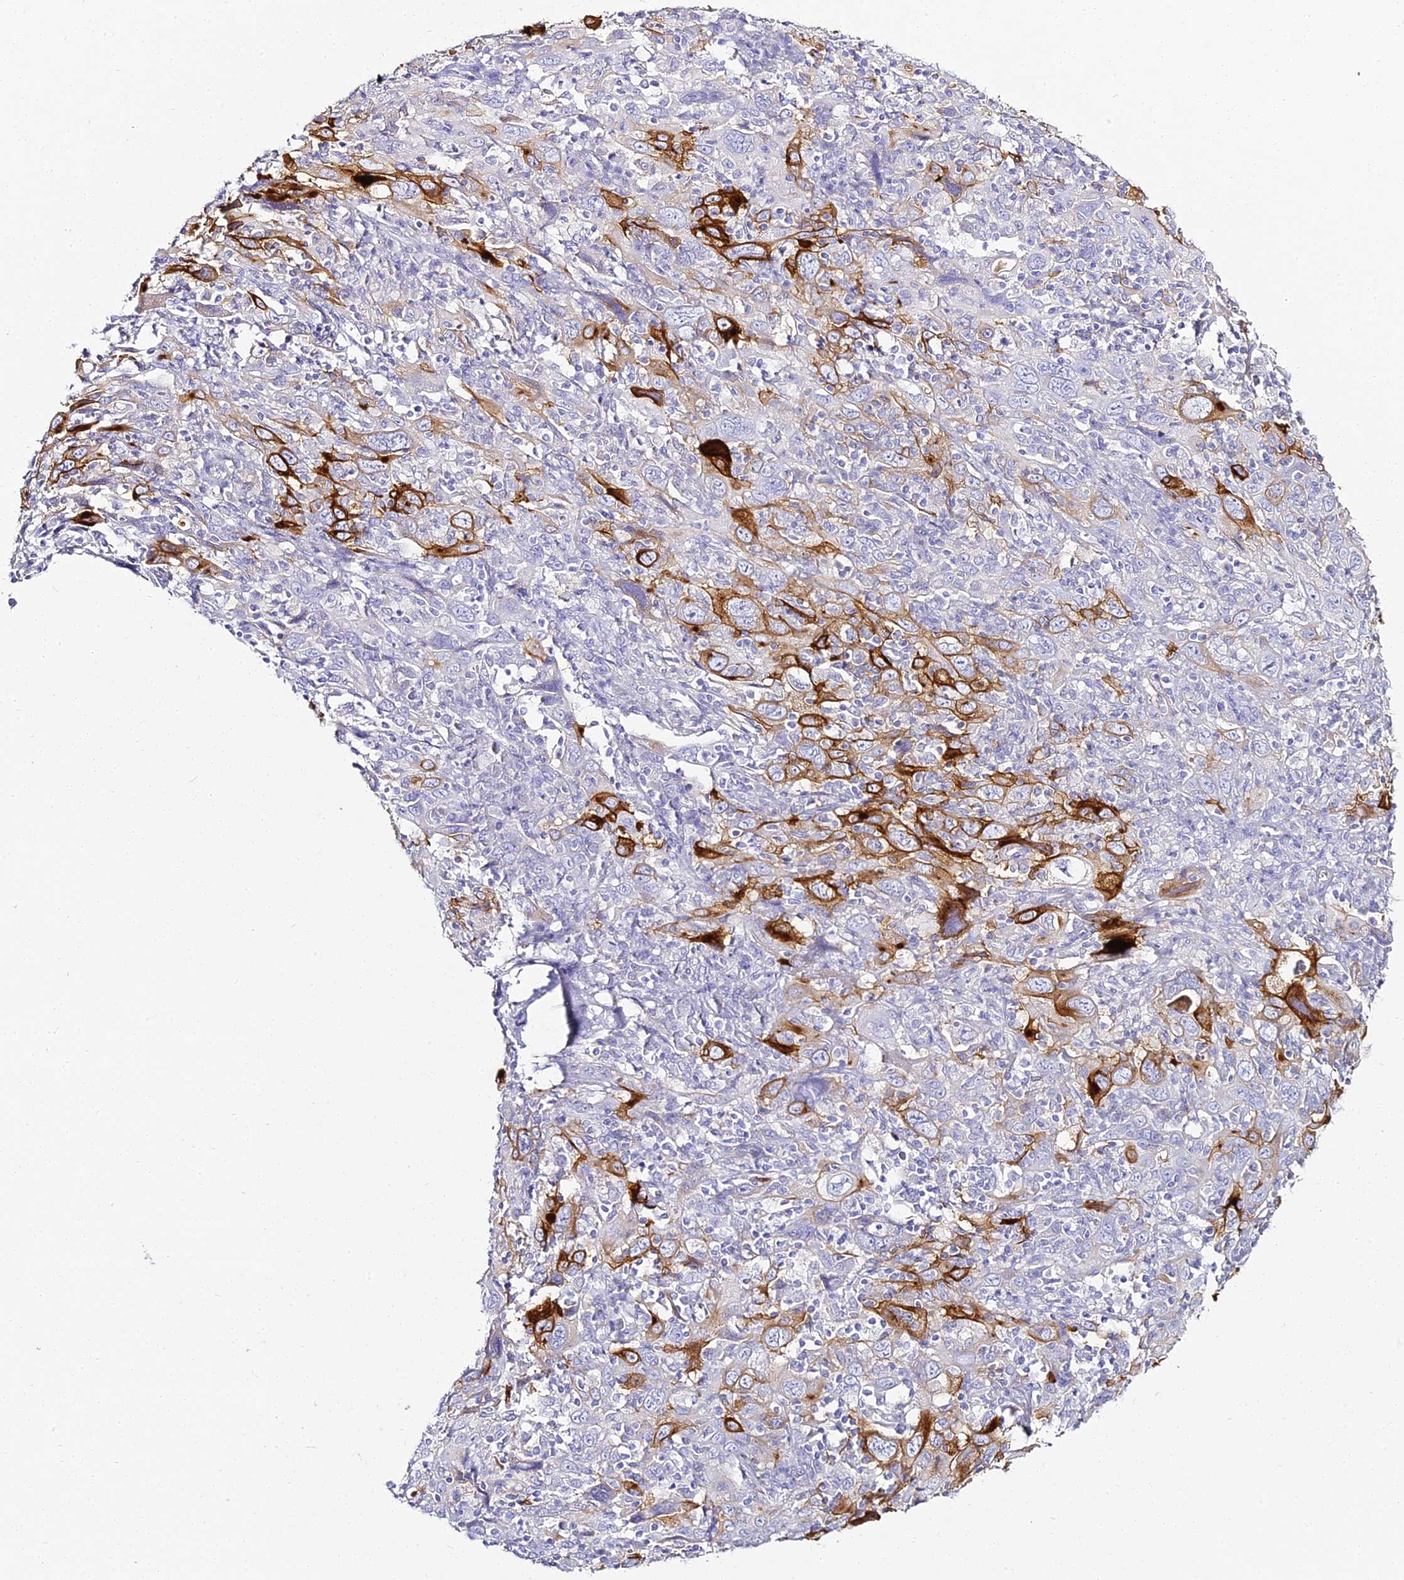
{"staining": {"intensity": "strong", "quantity": "<25%", "location": "cytoplasmic/membranous"}, "tissue": "cervical cancer", "cell_type": "Tumor cells", "image_type": "cancer", "snomed": [{"axis": "morphology", "description": "Squamous cell carcinoma, NOS"}, {"axis": "topography", "description": "Cervix"}], "caption": "An immunohistochemistry (IHC) image of tumor tissue is shown. Protein staining in brown highlights strong cytoplasmic/membranous positivity in cervical squamous cell carcinoma within tumor cells.", "gene": "ALPG", "patient": {"sex": "female", "age": 46}}